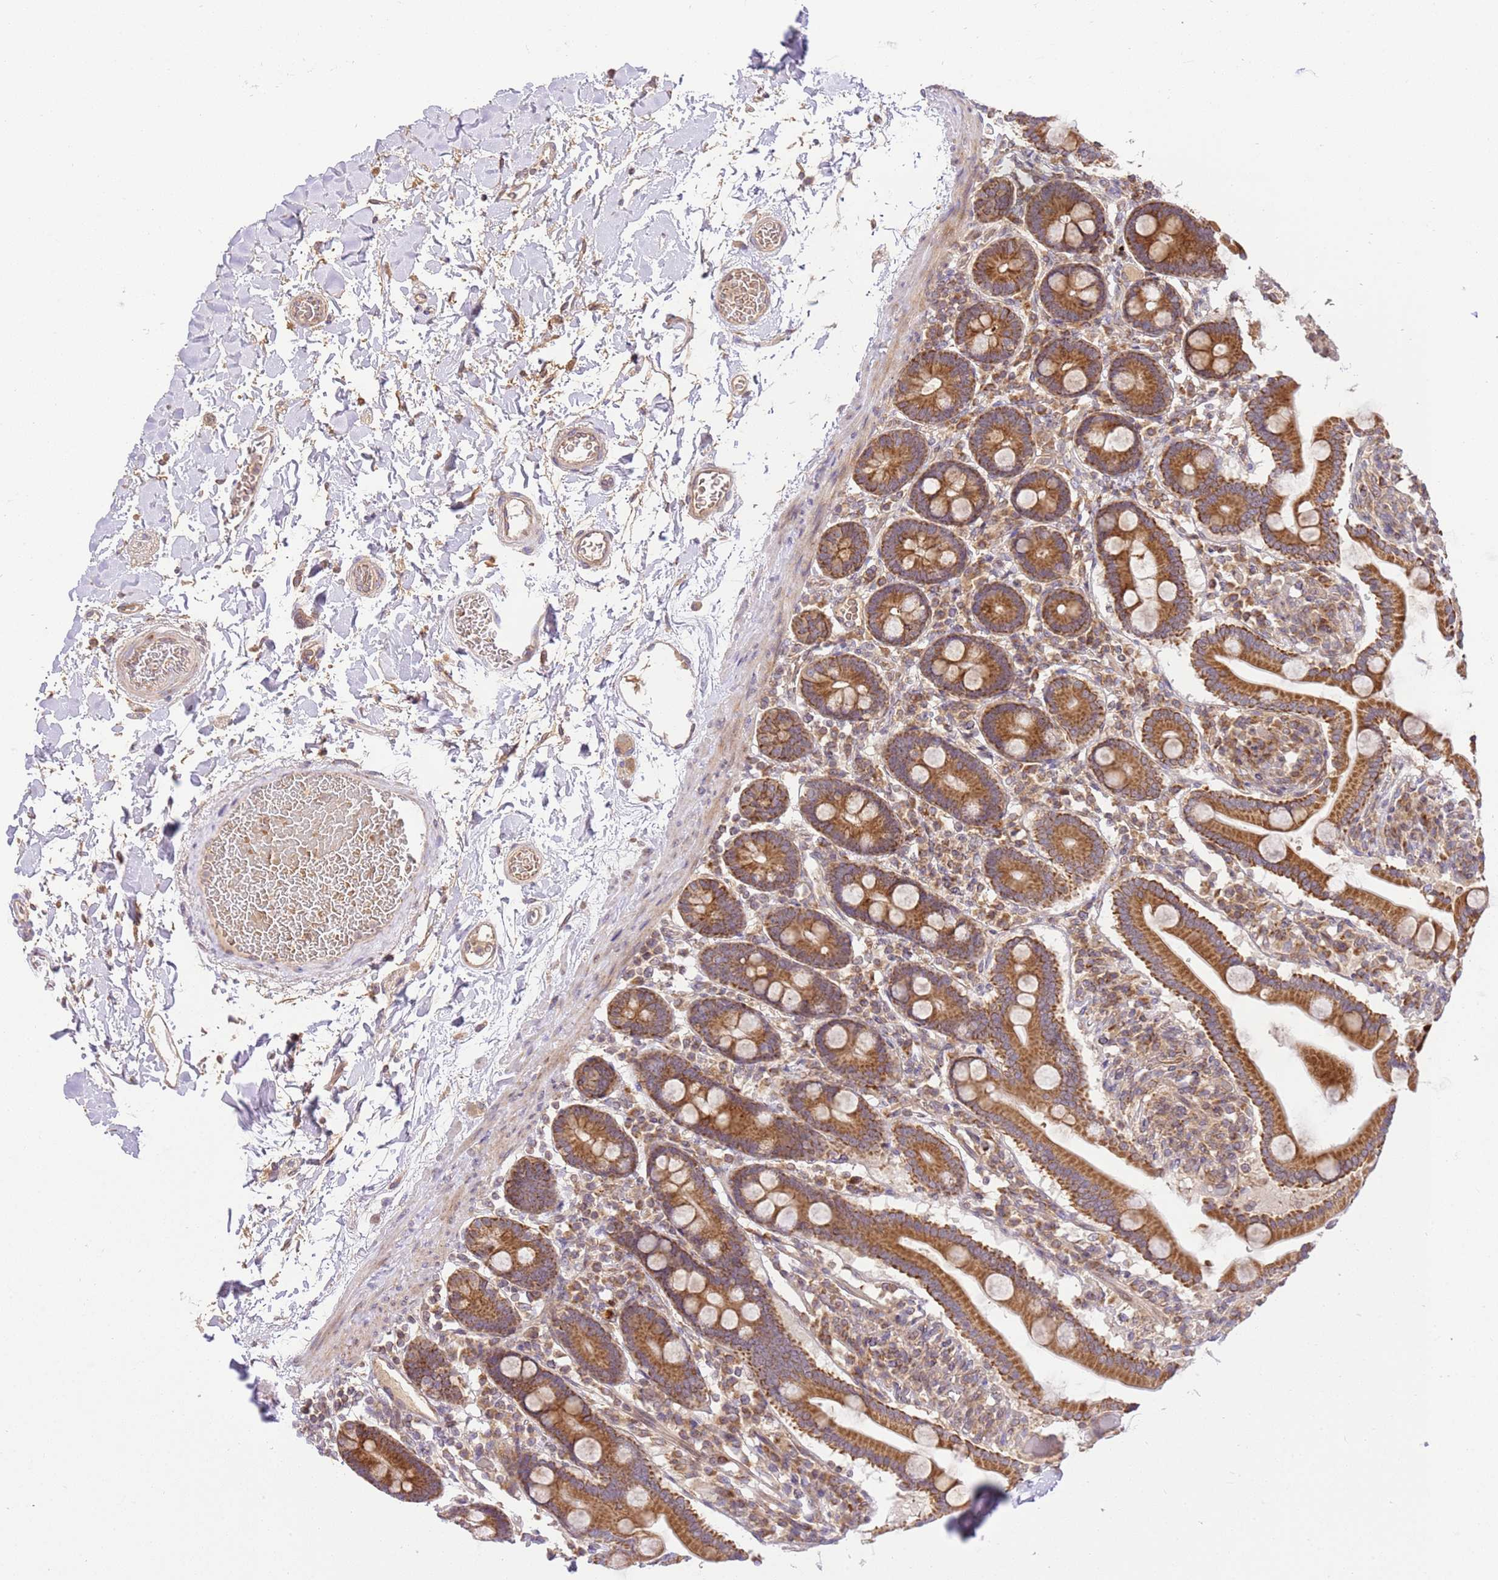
{"staining": {"intensity": "strong", "quantity": ">75%", "location": "cytoplasmic/membranous"}, "tissue": "duodenum", "cell_type": "Glandular cells", "image_type": "normal", "snomed": [{"axis": "morphology", "description": "Normal tissue, NOS"}, {"axis": "topography", "description": "Duodenum"}], "caption": "This photomicrograph exhibits immunohistochemistry (IHC) staining of unremarkable human duodenum, with high strong cytoplasmic/membranous positivity in approximately >75% of glandular cells.", "gene": "SPATA2L", "patient": {"sex": "male", "age": 55}}